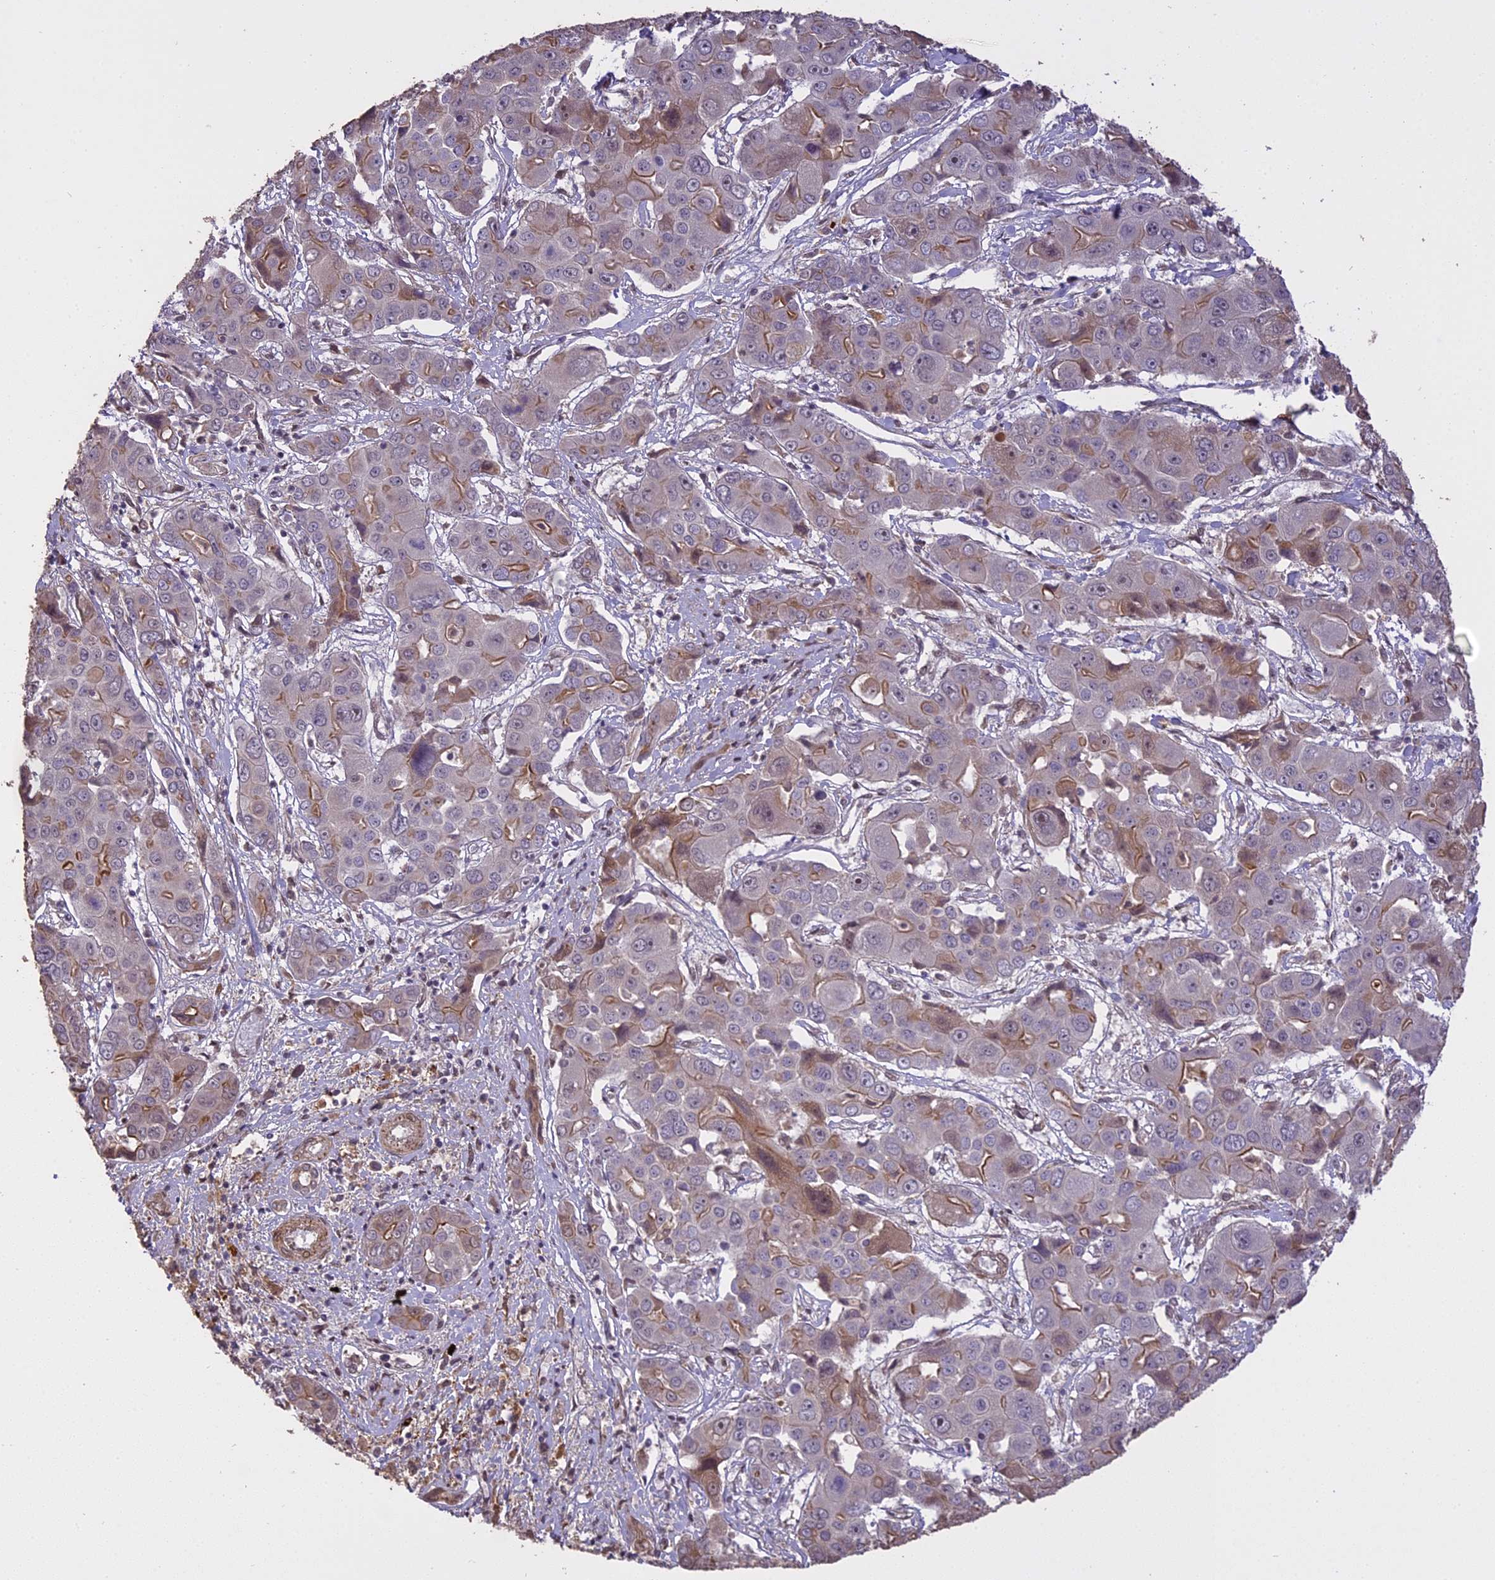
{"staining": {"intensity": "moderate", "quantity": "<25%", "location": "cytoplasmic/membranous"}, "tissue": "liver cancer", "cell_type": "Tumor cells", "image_type": "cancer", "snomed": [{"axis": "morphology", "description": "Cholangiocarcinoma"}, {"axis": "topography", "description": "Liver"}], "caption": "The image displays a brown stain indicating the presence of a protein in the cytoplasmic/membranous of tumor cells in liver cancer (cholangiocarcinoma). The staining was performed using DAB (3,3'-diaminobenzidine), with brown indicating positive protein expression. Nuclei are stained blue with hematoxylin.", "gene": "PRELID2", "patient": {"sex": "male", "age": 67}}